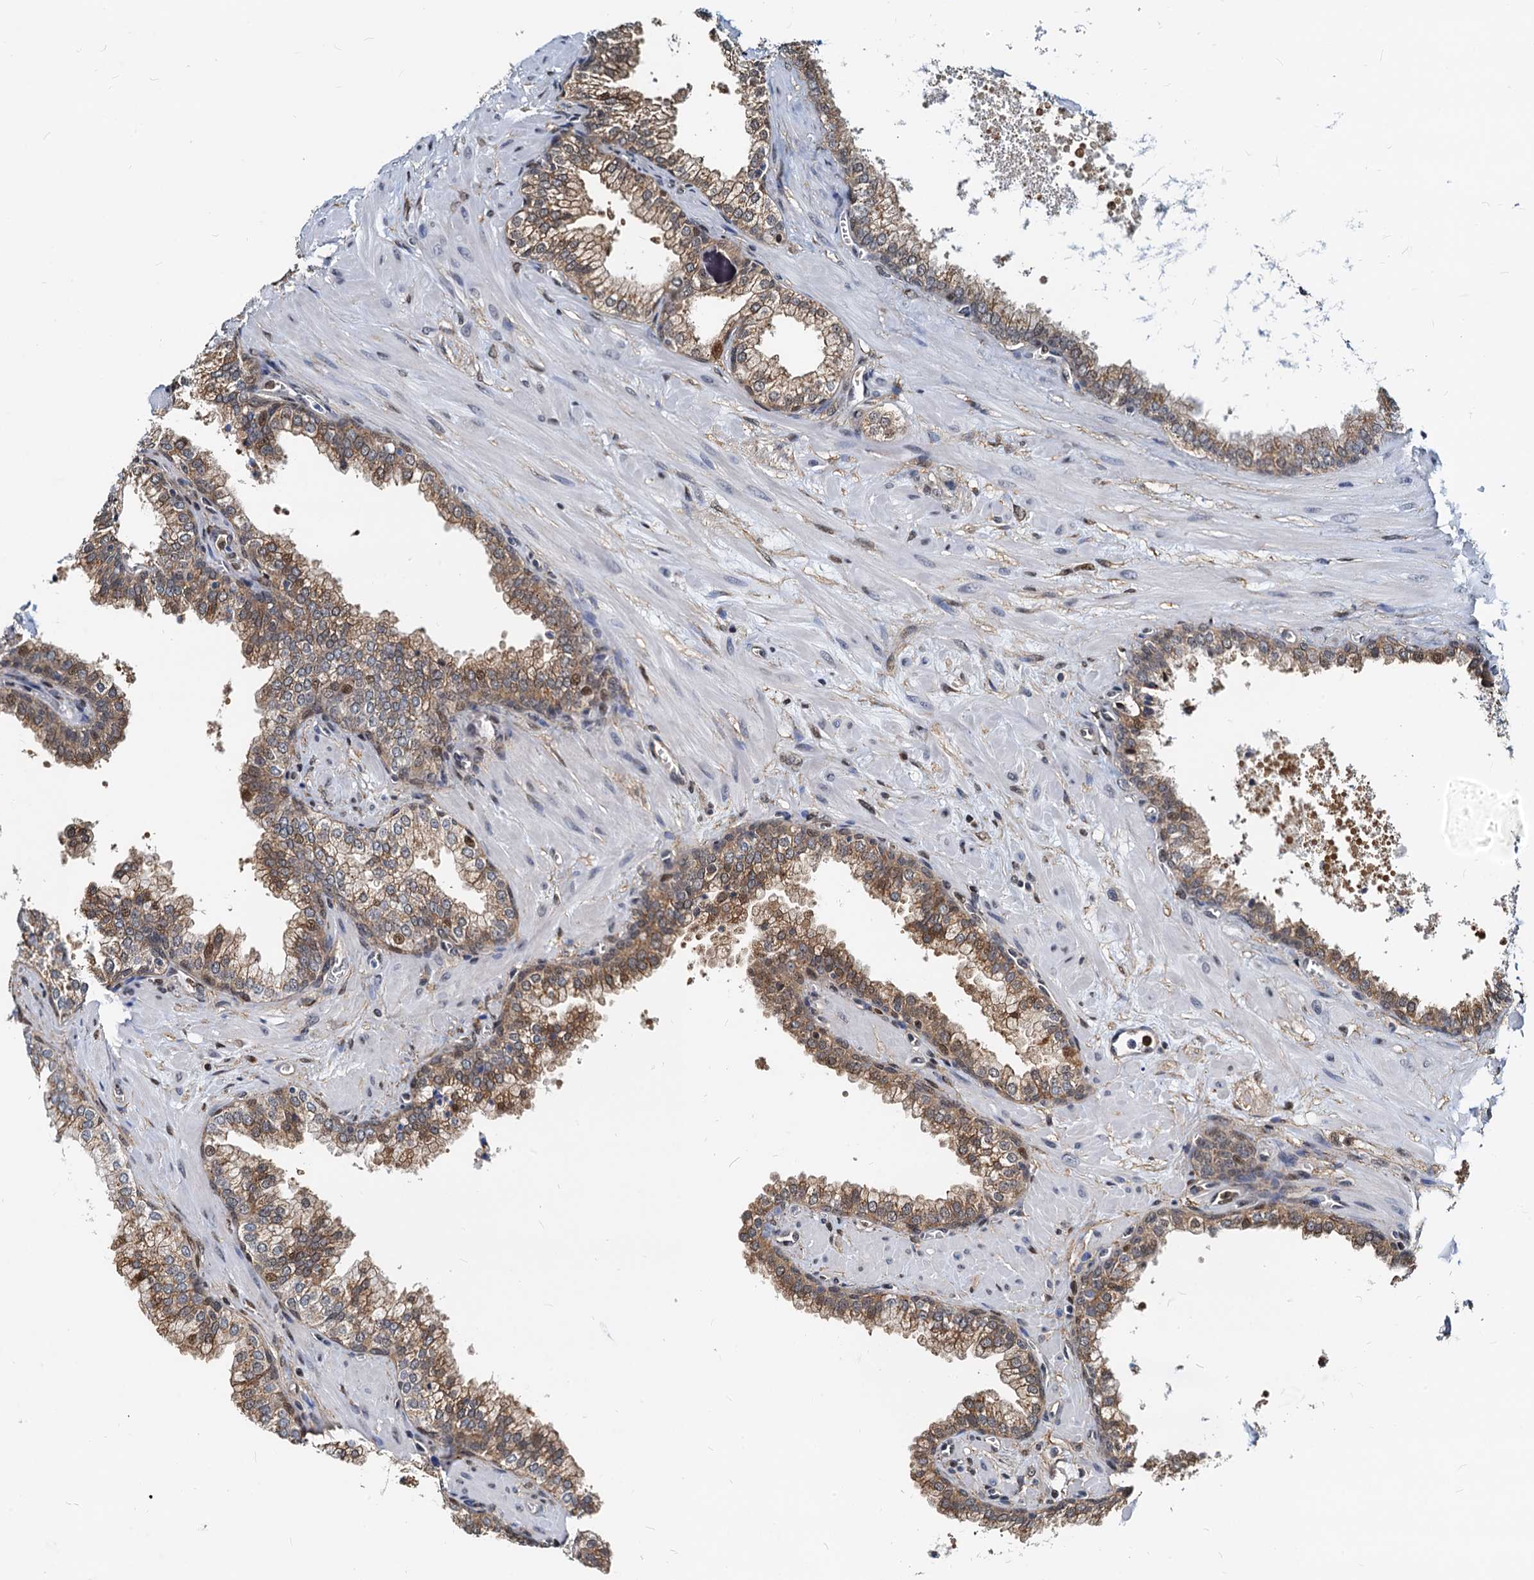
{"staining": {"intensity": "moderate", "quantity": ">75%", "location": "cytoplasmic/membranous,nuclear"}, "tissue": "prostate", "cell_type": "Glandular cells", "image_type": "normal", "snomed": [{"axis": "morphology", "description": "Normal tissue, NOS"}, {"axis": "topography", "description": "Prostate"}], "caption": "The photomicrograph displays immunohistochemical staining of benign prostate. There is moderate cytoplasmic/membranous,nuclear positivity is identified in approximately >75% of glandular cells.", "gene": "PTGES3", "patient": {"sex": "male", "age": 60}}